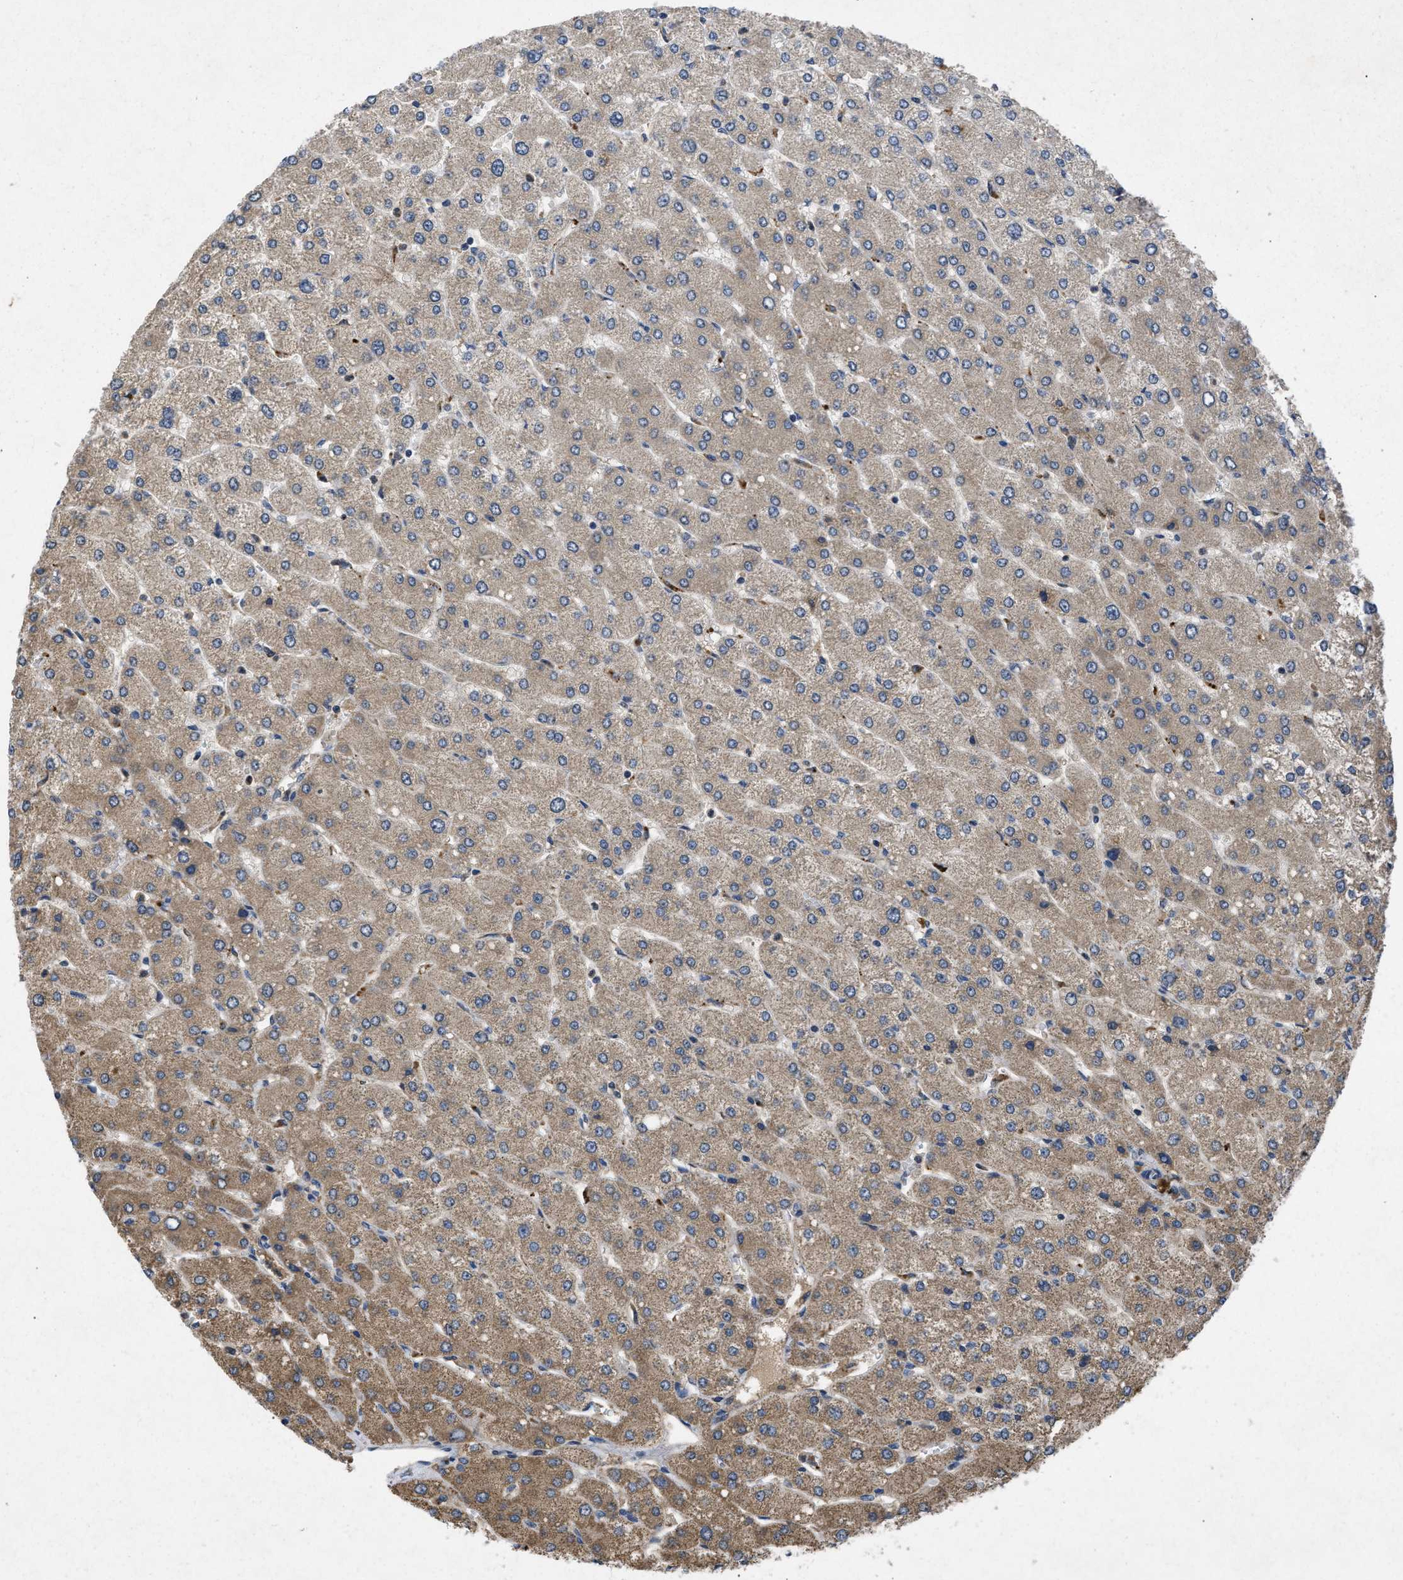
{"staining": {"intensity": "weak", "quantity": ">75%", "location": "cytoplasmic/membranous"}, "tissue": "liver", "cell_type": "Cholangiocytes", "image_type": "normal", "snomed": [{"axis": "morphology", "description": "Normal tissue, NOS"}, {"axis": "topography", "description": "Liver"}], "caption": "Protein expression analysis of normal liver reveals weak cytoplasmic/membranous positivity in about >75% of cholangiocytes. The protein of interest is shown in brown color, while the nuclei are stained blue.", "gene": "VPS4A", "patient": {"sex": "male", "age": 55}}